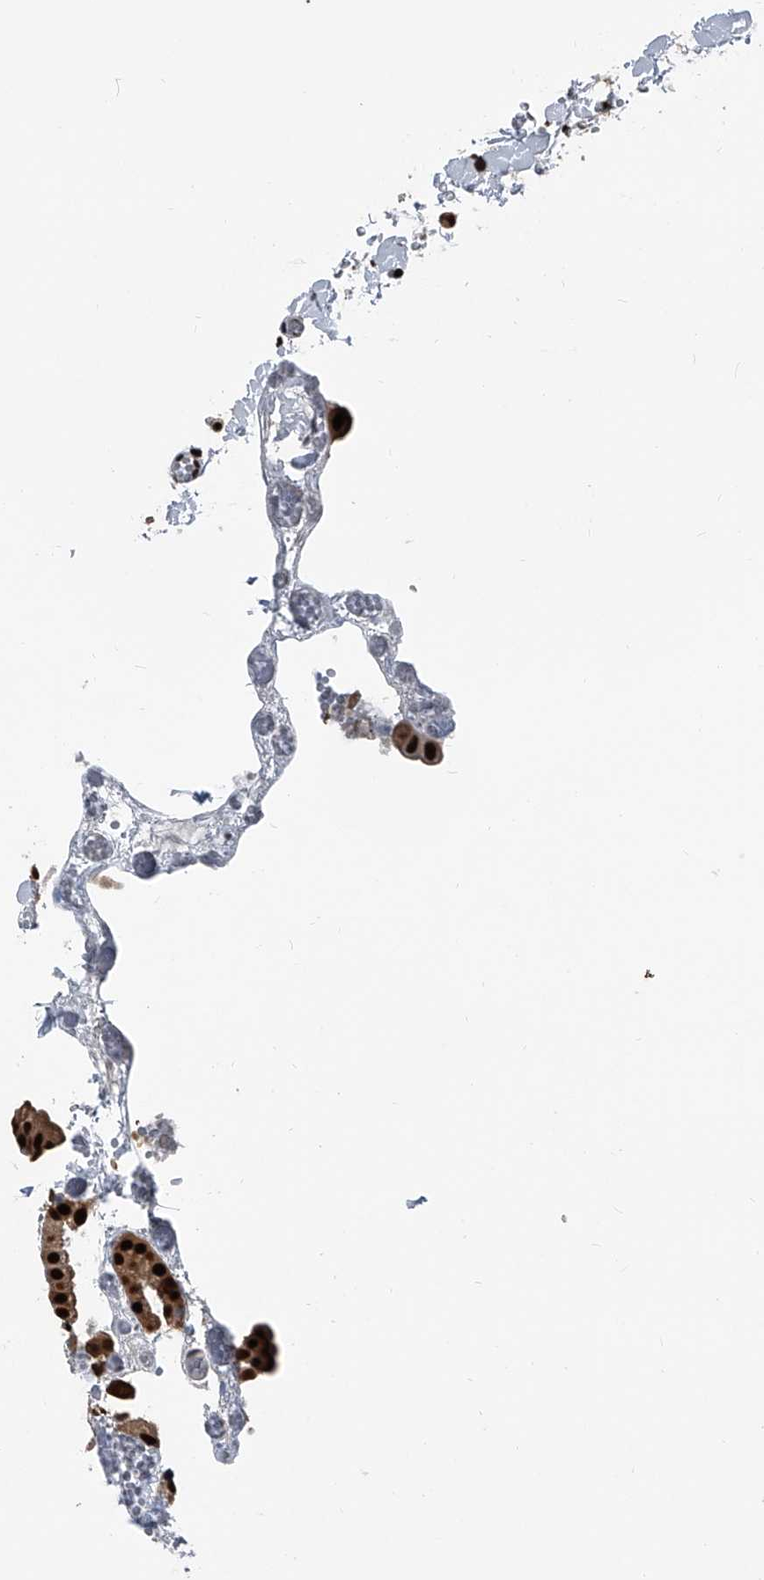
{"staining": {"intensity": "strong", "quantity": ">75%", "location": "cytoplasmic/membranous,nuclear"}, "tissue": "gallbladder", "cell_type": "Glandular cells", "image_type": "normal", "snomed": [{"axis": "morphology", "description": "Normal tissue, NOS"}, {"axis": "topography", "description": "Gallbladder"}], "caption": "IHC micrograph of unremarkable gallbladder stained for a protein (brown), which exhibits high levels of strong cytoplasmic/membranous,nuclear expression in about >75% of glandular cells.", "gene": "FKBP5", "patient": {"sex": "female", "age": 64}}